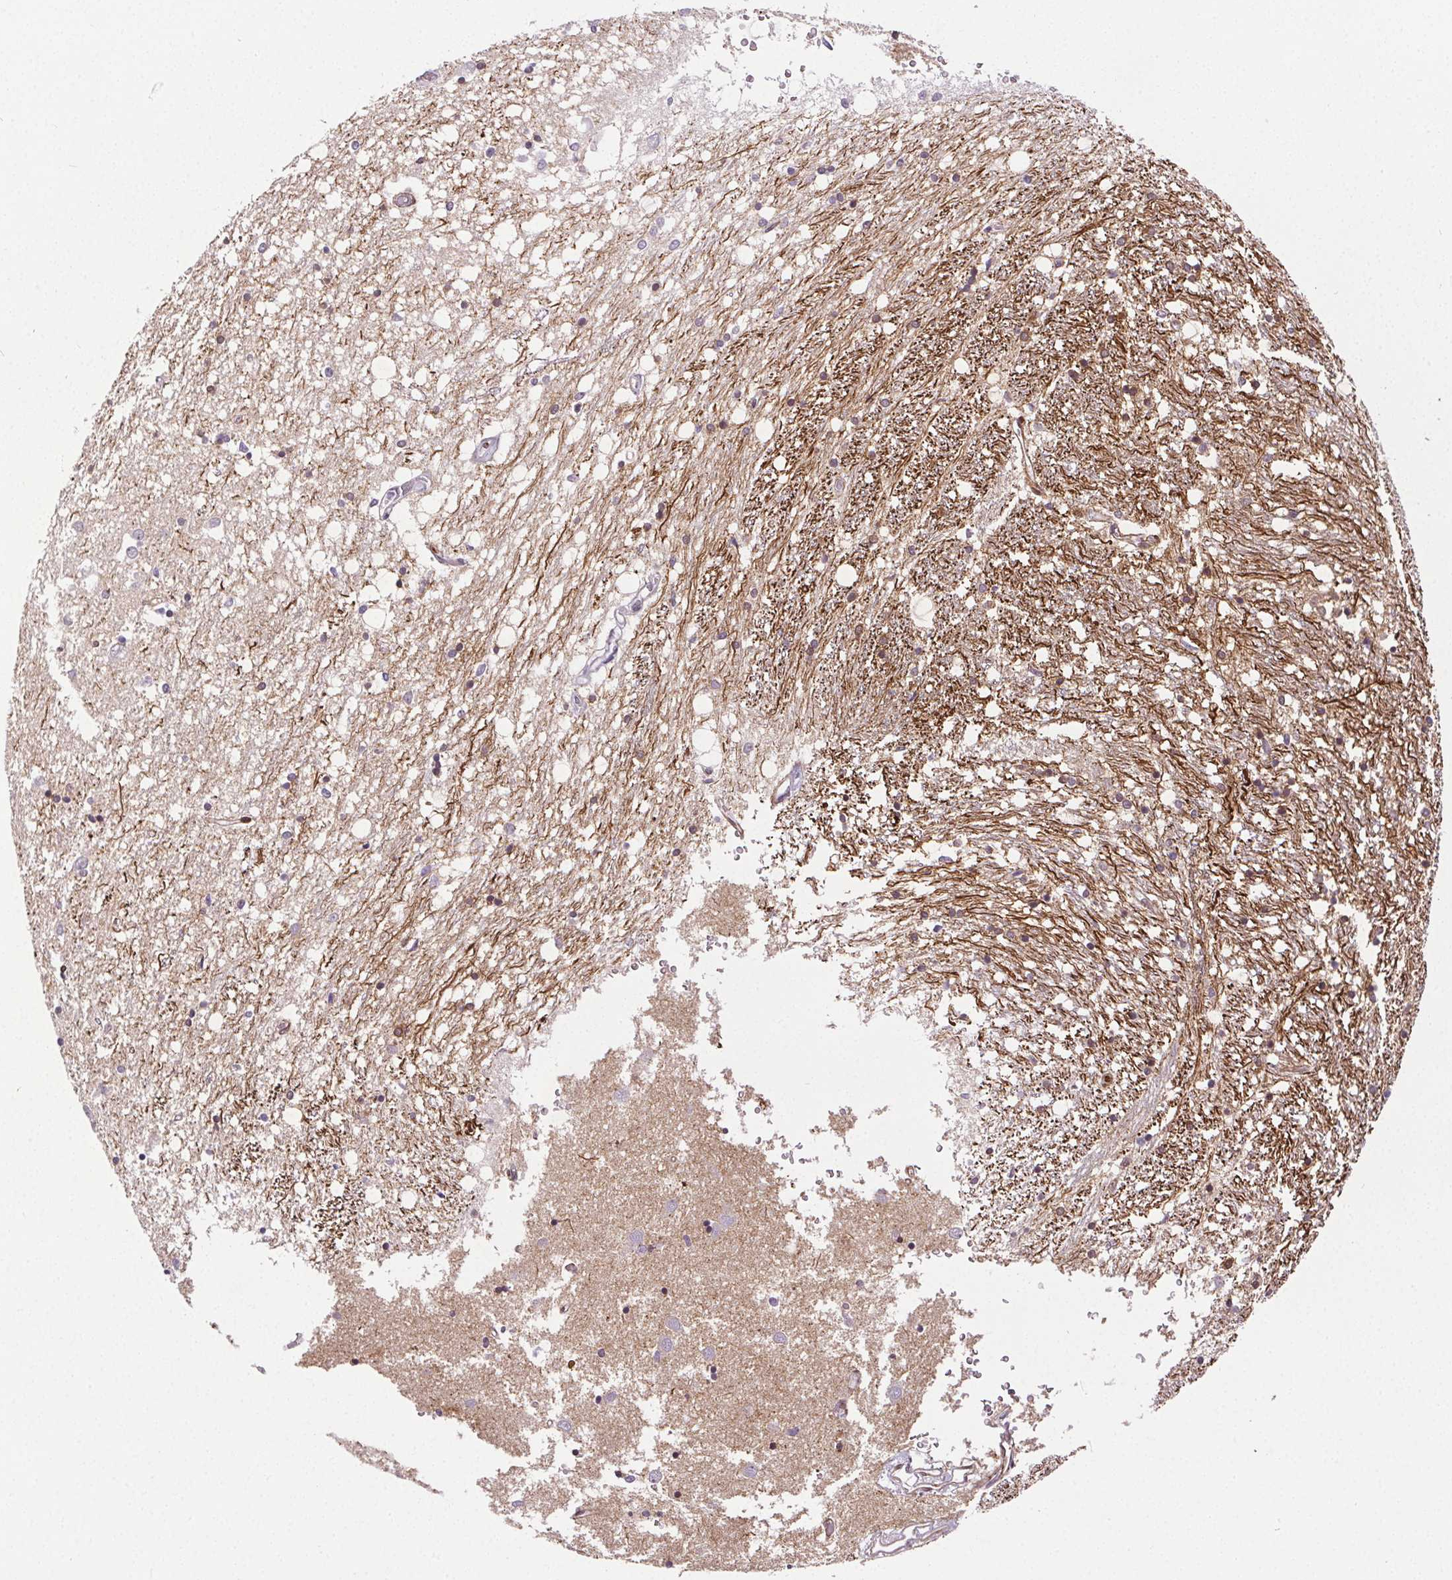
{"staining": {"intensity": "negative", "quantity": "none", "location": "none"}, "tissue": "caudate", "cell_type": "Glial cells", "image_type": "normal", "snomed": [{"axis": "morphology", "description": "Normal tissue, NOS"}, {"axis": "topography", "description": "Lateral ventricle wall"}], "caption": "Caudate stained for a protein using immunohistochemistry (IHC) demonstrates no positivity glial cells.", "gene": "GP6", "patient": {"sex": "male", "age": 70}}